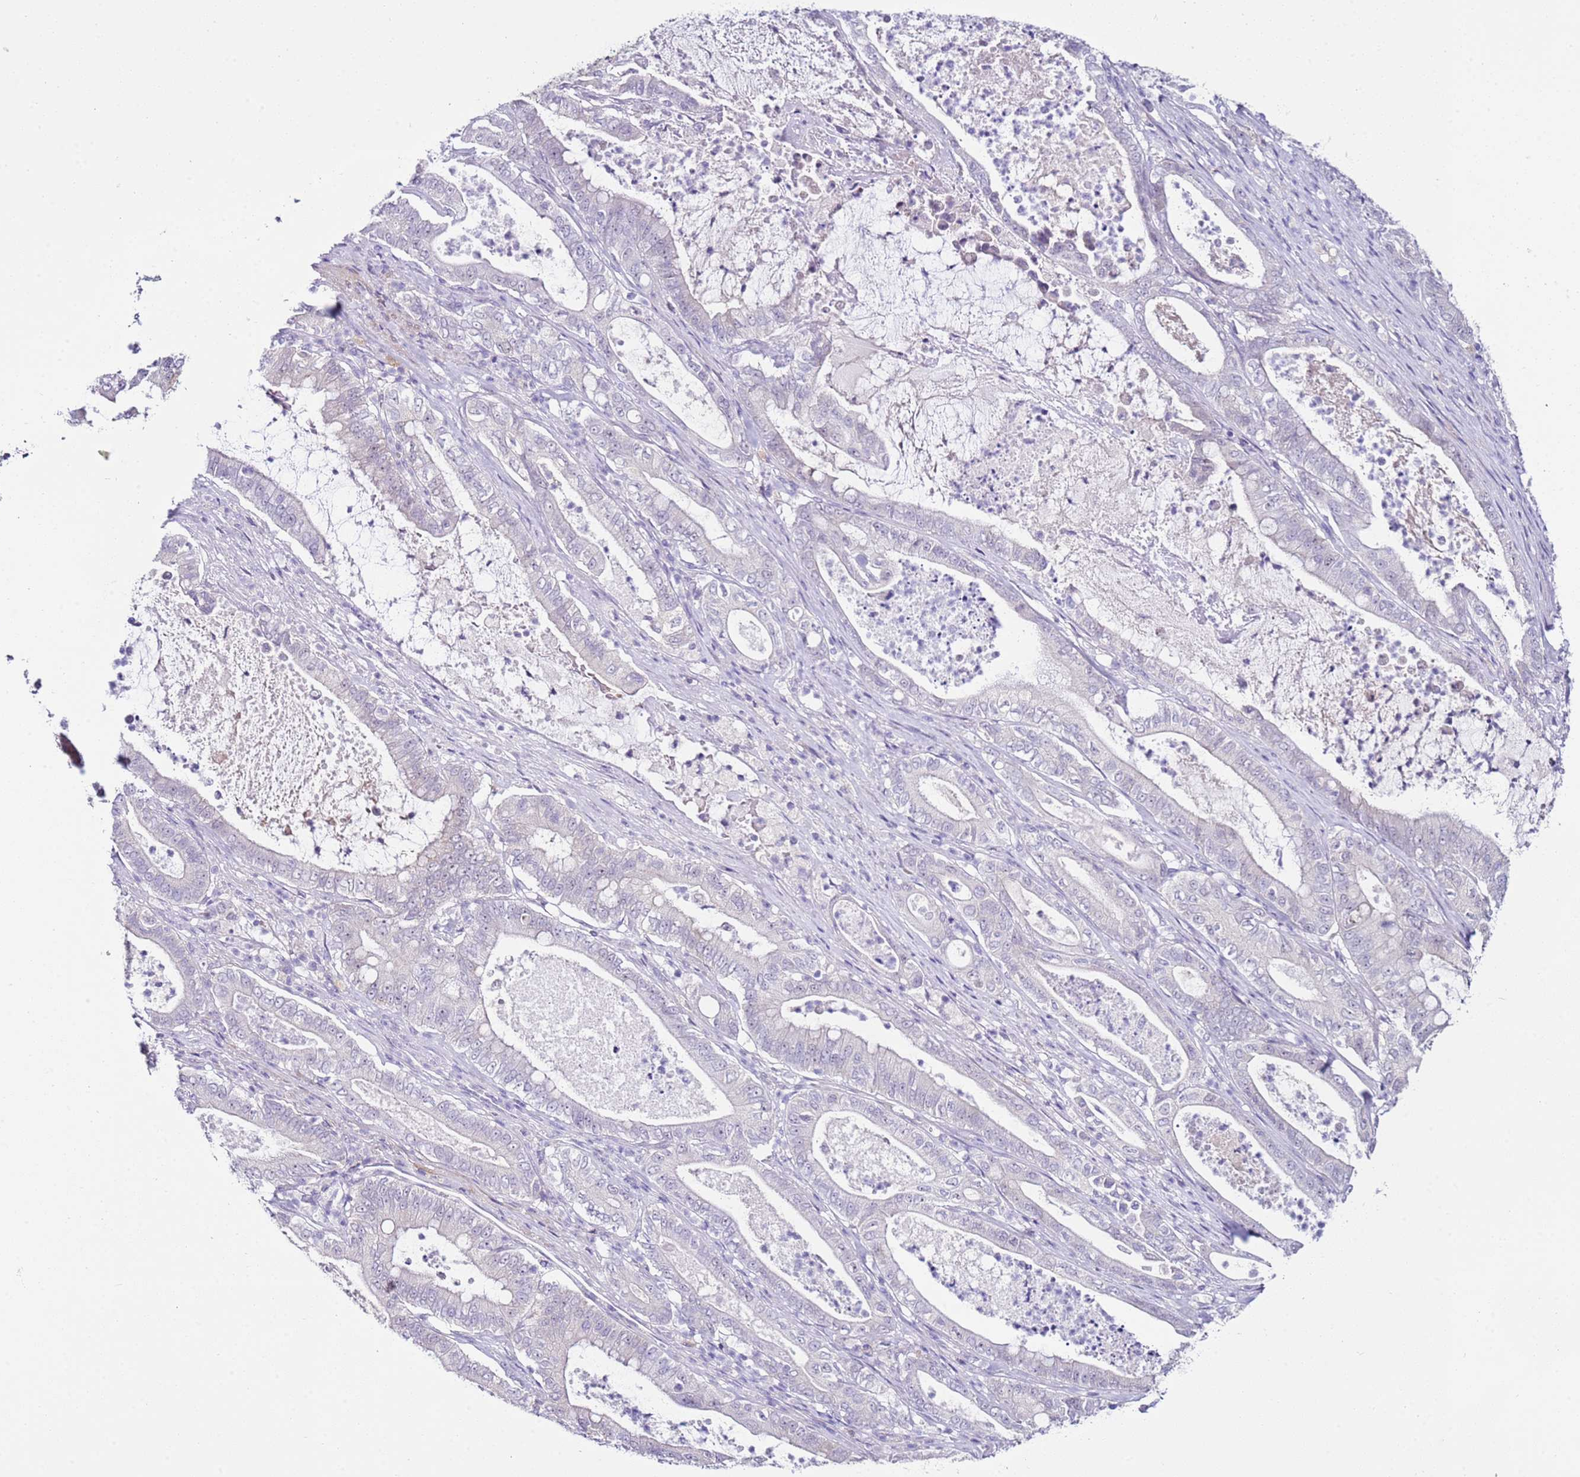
{"staining": {"intensity": "negative", "quantity": "none", "location": "none"}, "tissue": "pancreatic cancer", "cell_type": "Tumor cells", "image_type": "cancer", "snomed": [{"axis": "morphology", "description": "Adenocarcinoma, NOS"}, {"axis": "topography", "description": "Pancreas"}], "caption": "The micrograph displays no staining of tumor cells in pancreatic adenocarcinoma. (Immunohistochemistry (ihc), brightfield microscopy, high magnification).", "gene": "HGD", "patient": {"sex": "male", "age": 71}}